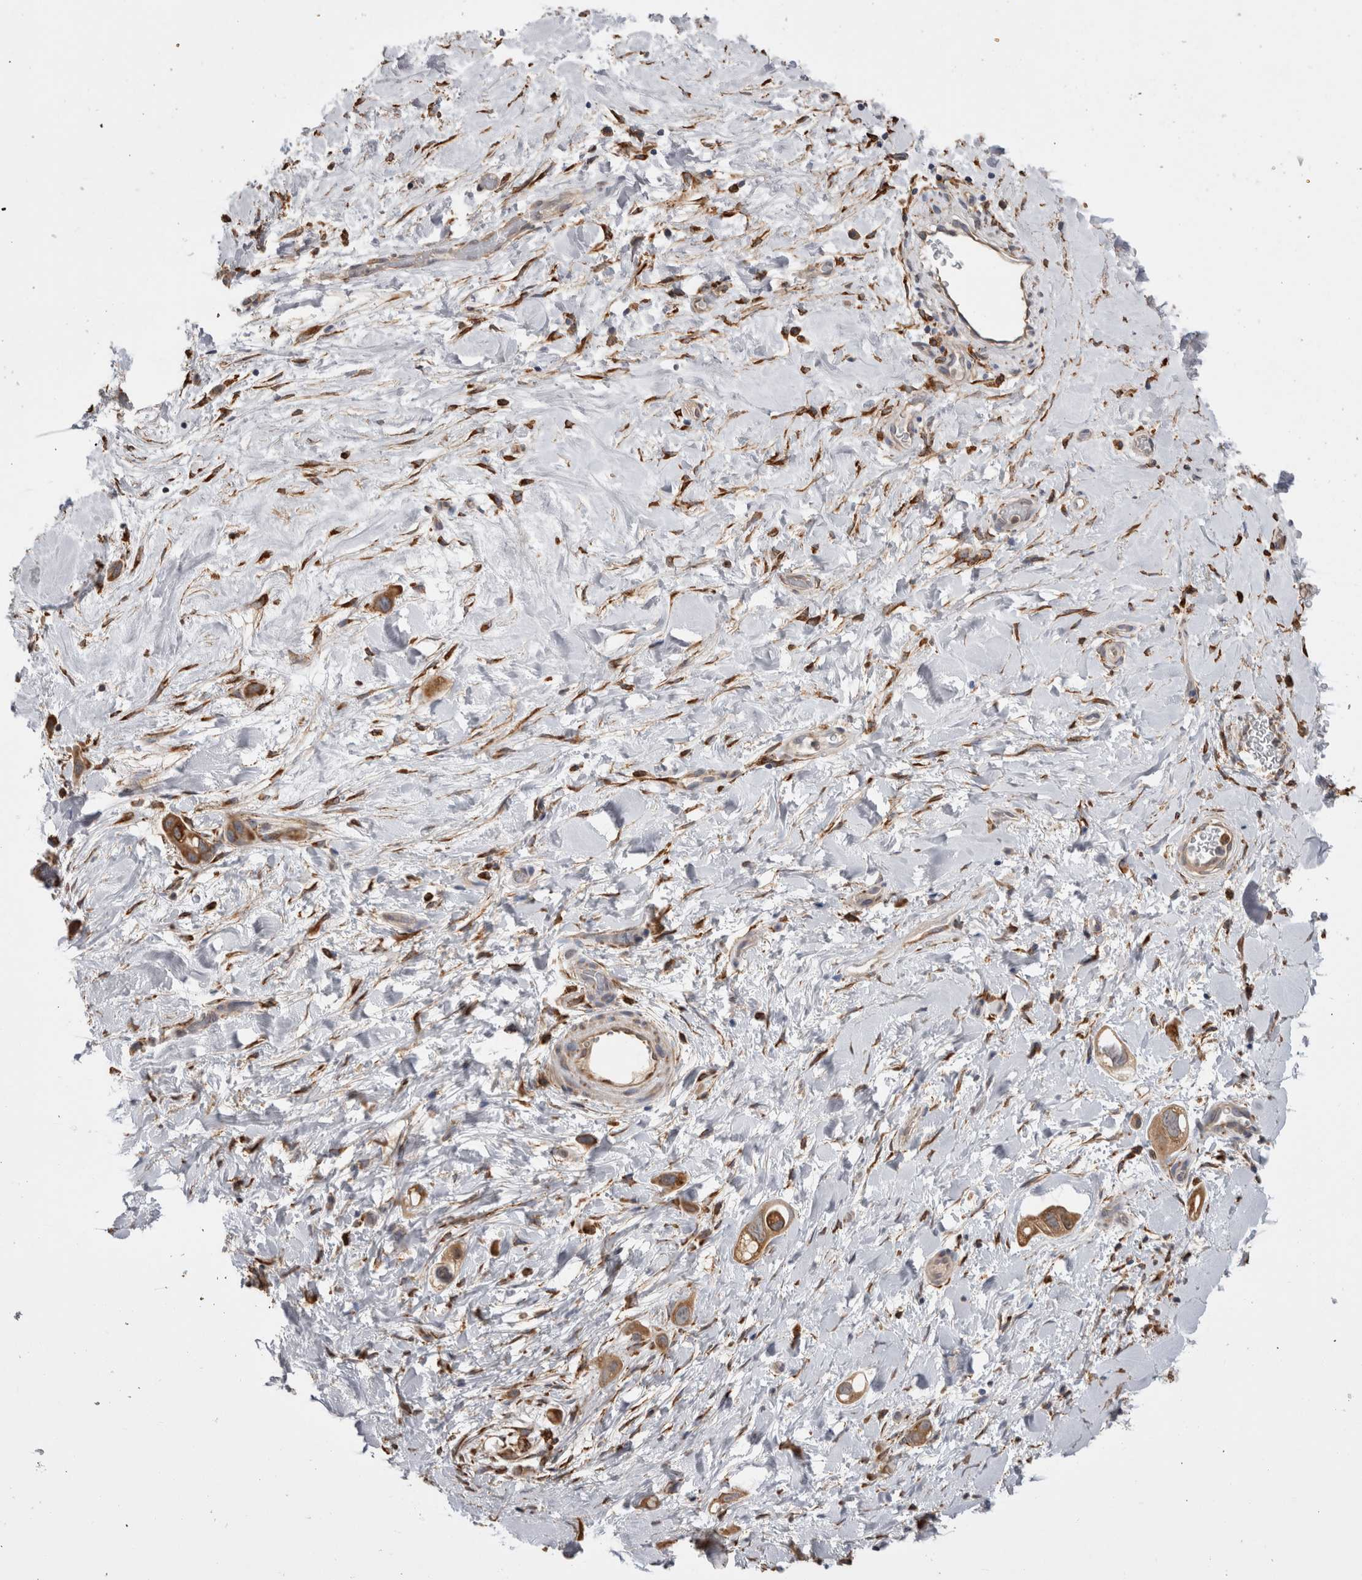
{"staining": {"intensity": "moderate", "quantity": ">75%", "location": "cytoplasmic/membranous"}, "tissue": "liver cancer", "cell_type": "Tumor cells", "image_type": "cancer", "snomed": [{"axis": "morphology", "description": "Cholangiocarcinoma"}, {"axis": "topography", "description": "Liver"}], "caption": "High-power microscopy captured an immunohistochemistry (IHC) image of liver cholangiocarcinoma, revealing moderate cytoplasmic/membranous expression in approximately >75% of tumor cells.", "gene": "LRPAP1", "patient": {"sex": "female", "age": 65}}